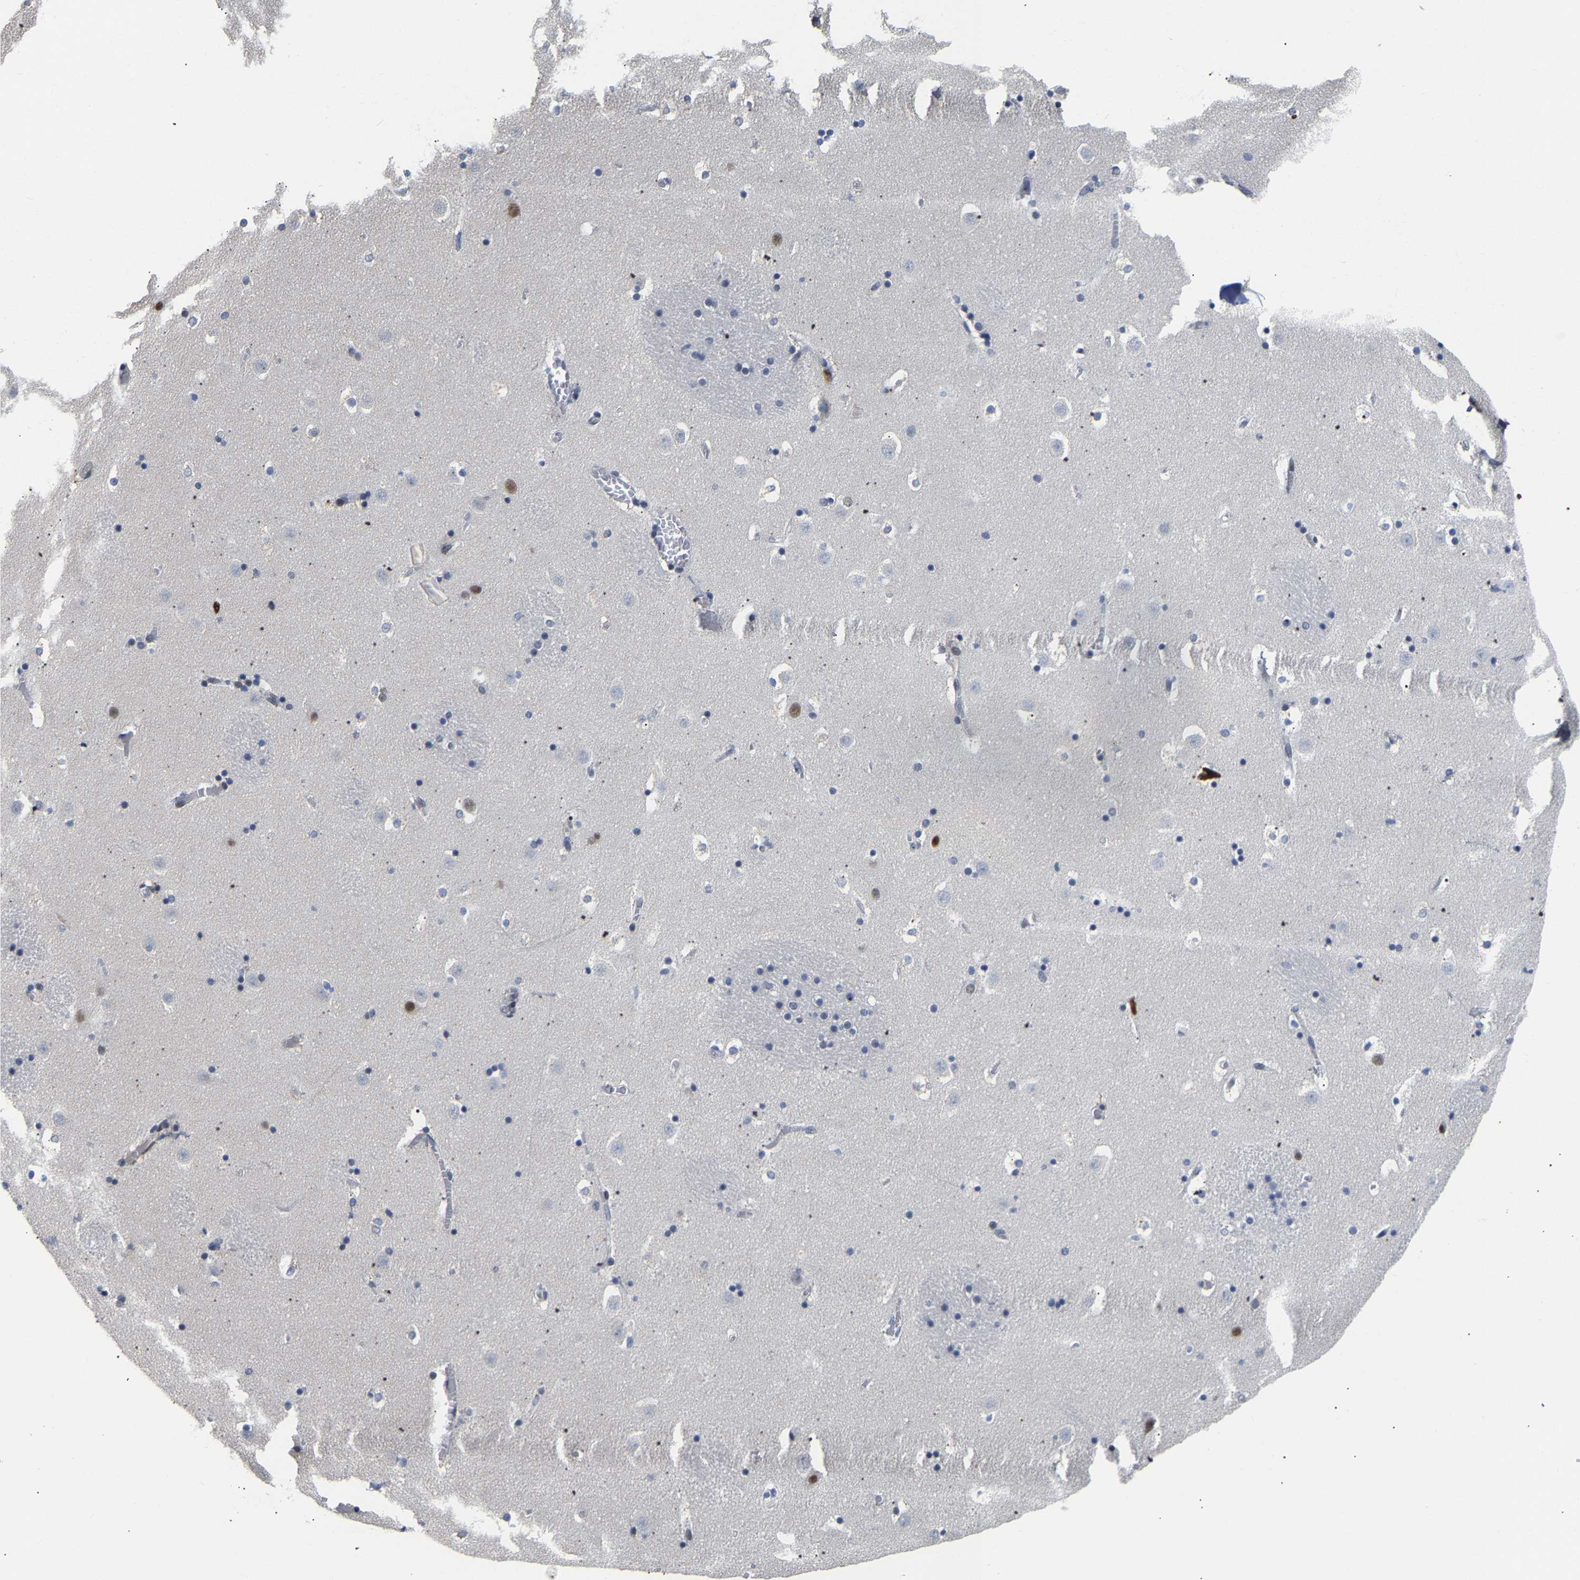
{"staining": {"intensity": "negative", "quantity": "none", "location": "none"}, "tissue": "caudate", "cell_type": "Glial cells", "image_type": "normal", "snomed": [{"axis": "morphology", "description": "Normal tissue, NOS"}, {"axis": "topography", "description": "Lateral ventricle wall"}], "caption": "Immunohistochemical staining of benign human caudate exhibits no significant positivity in glial cells. (DAB IHC visualized using brightfield microscopy, high magnification).", "gene": "TDRD7", "patient": {"sex": "male", "age": 45}}